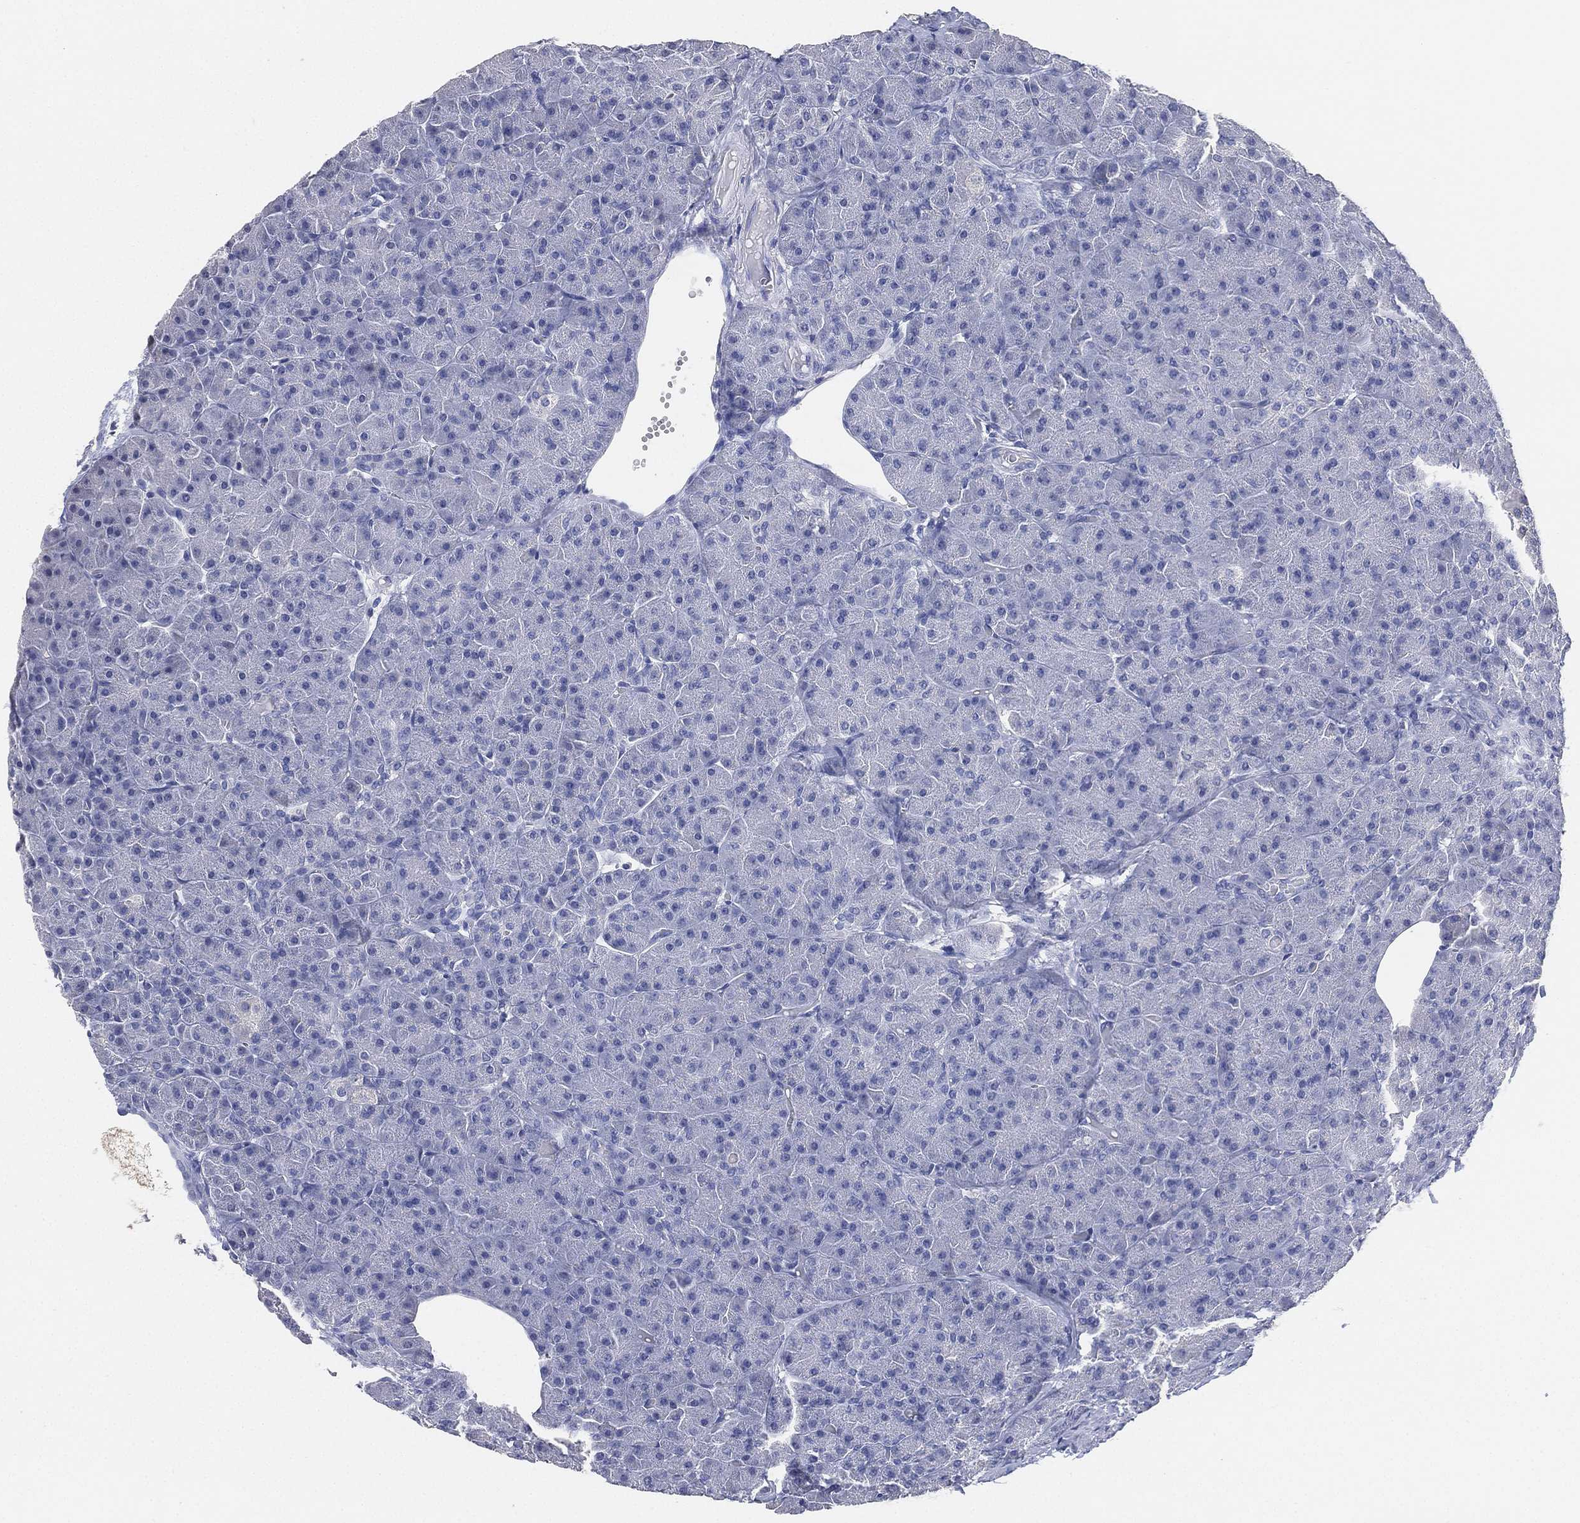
{"staining": {"intensity": "negative", "quantity": "none", "location": "none"}, "tissue": "pancreas", "cell_type": "Exocrine glandular cells", "image_type": "normal", "snomed": [{"axis": "morphology", "description": "Normal tissue, NOS"}, {"axis": "topography", "description": "Pancreas"}], "caption": "Immunohistochemical staining of normal pancreas reveals no significant expression in exocrine glandular cells.", "gene": "IYD", "patient": {"sex": "male", "age": 61}}